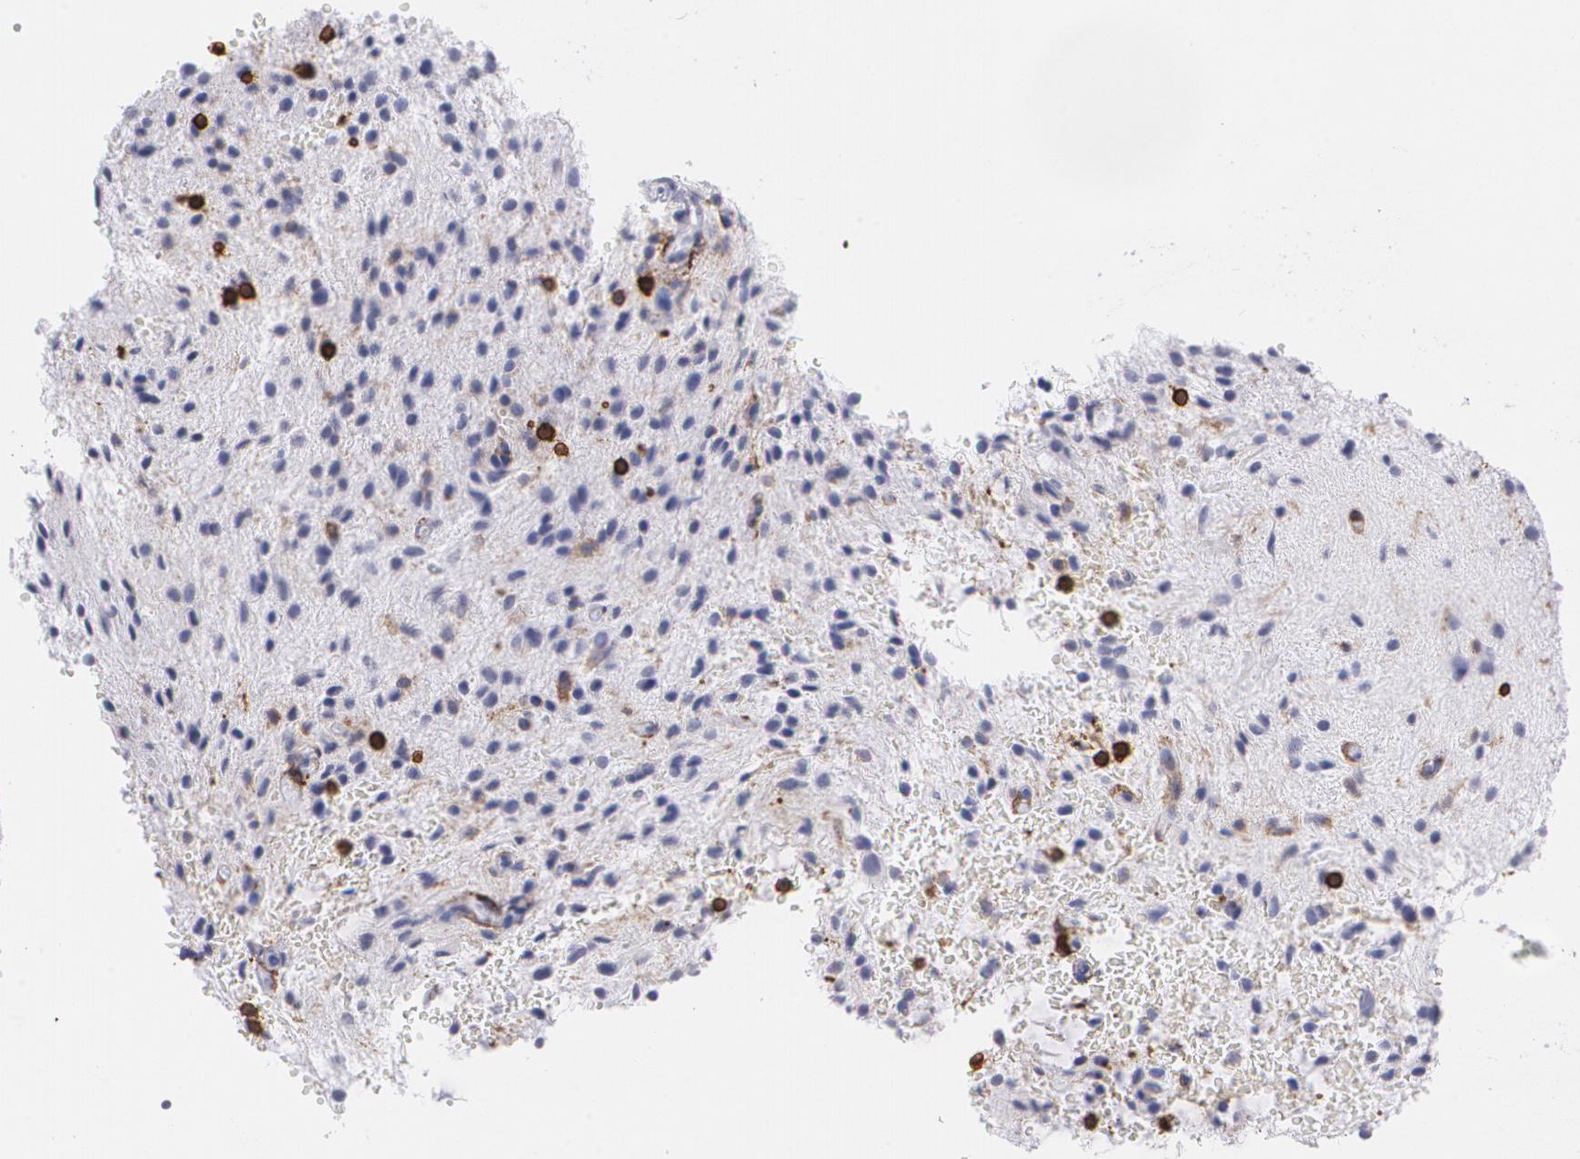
{"staining": {"intensity": "negative", "quantity": "none", "location": "none"}, "tissue": "glioma", "cell_type": "Tumor cells", "image_type": "cancer", "snomed": [{"axis": "morphology", "description": "Glioma, malignant, NOS"}, {"axis": "topography", "description": "Cerebellum"}], "caption": "An IHC photomicrograph of glioma is shown. There is no staining in tumor cells of glioma. The staining is performed using DAB brown chromogen with nuclei counter-stained in using hematoxylin.", "gene": "PTPRC", "patient": {"sex": "female", "age": 10}}